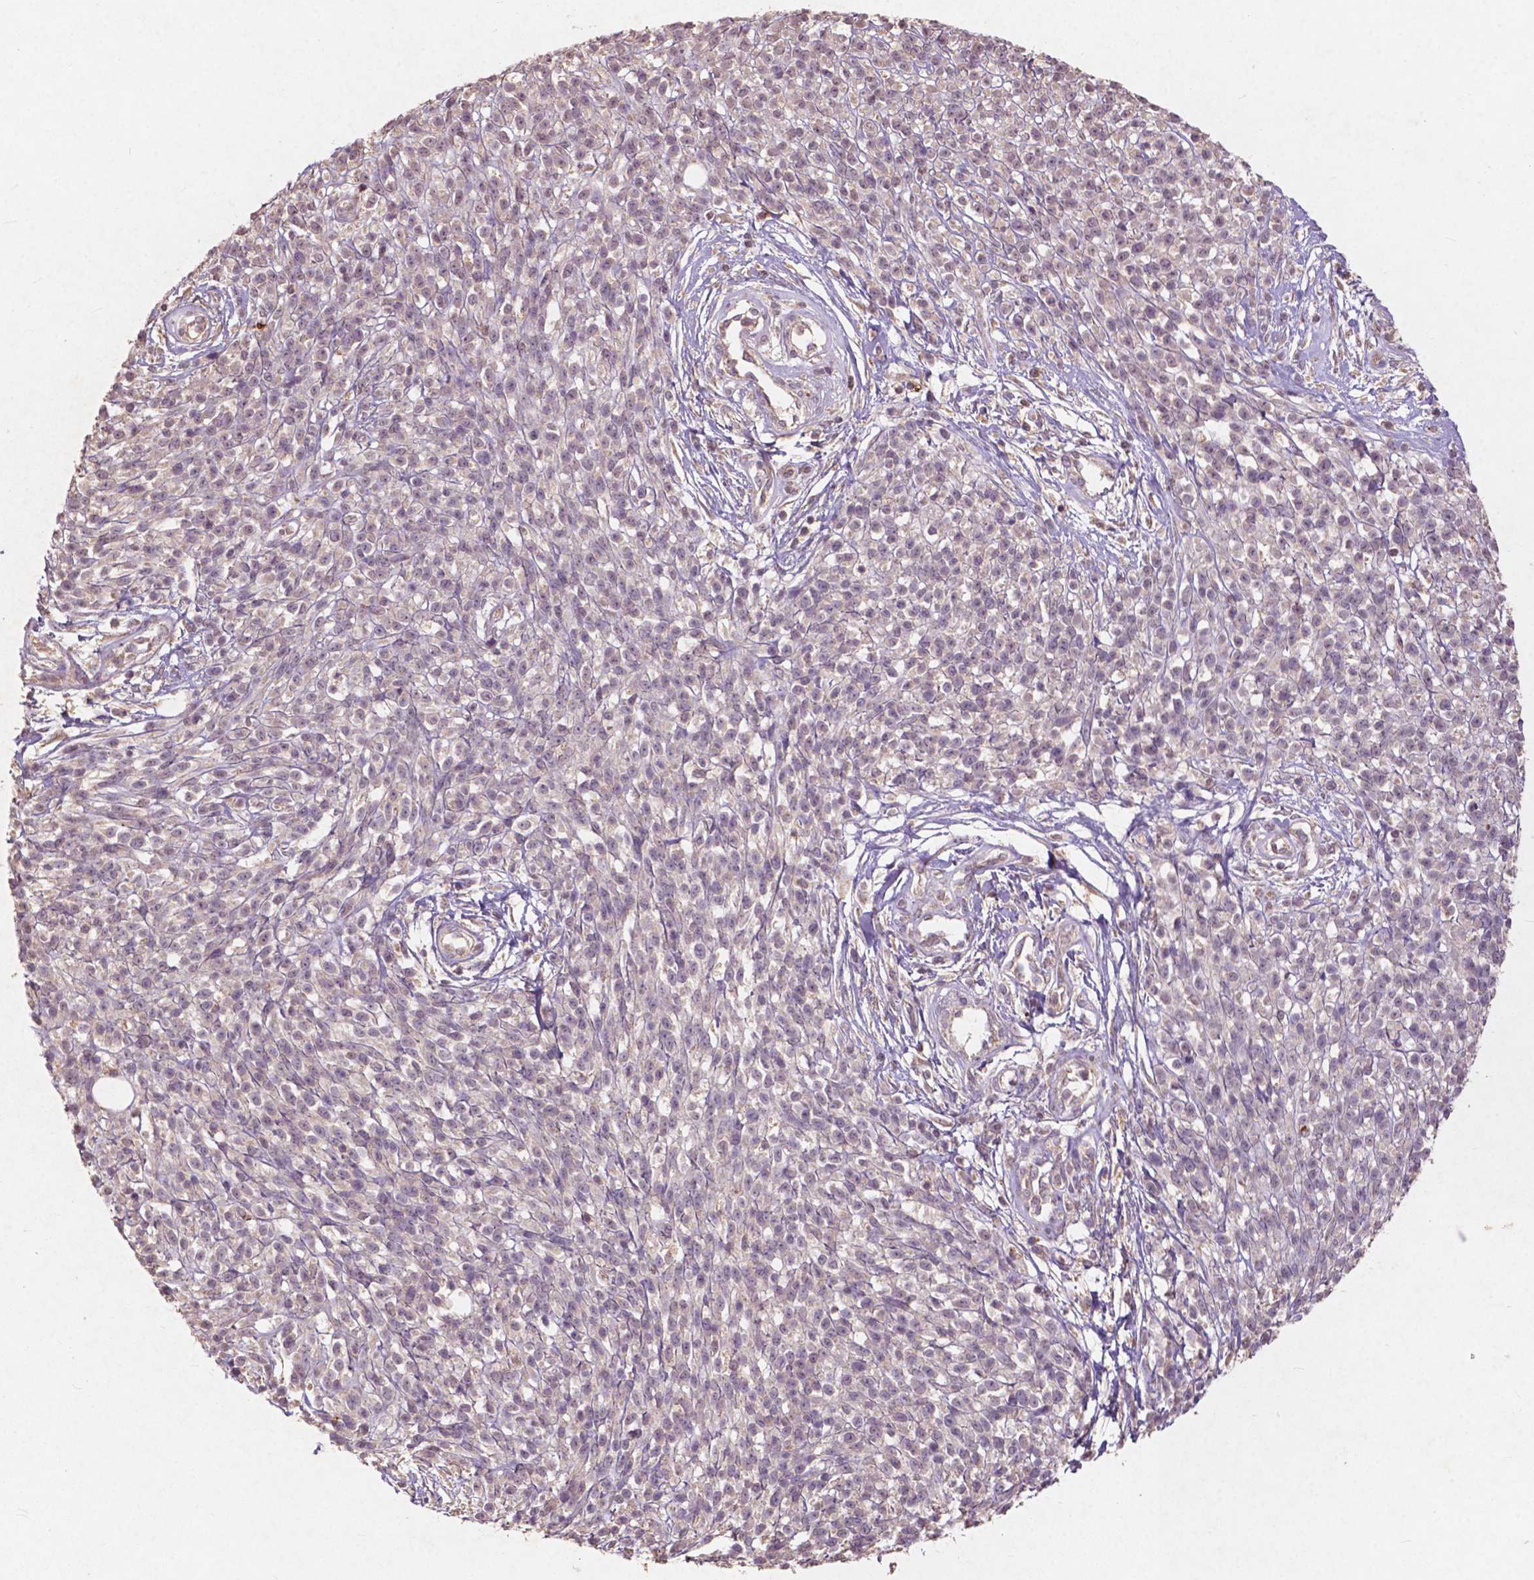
{"staining": {"intensity": "negative", "quantity": "none", "location": "none"}, "tissue": "melanoma", "cell_type": "Tumor cells", "image_type": "cancer", "snomed": [{"axis": "morphology", "description": "Malignant melanoma, NOS"}, {"axis": "topography", "description": "Skin"}, {"axis": "topography", "description": "Skin of trunk"}], "caption": "Immunohistochemistry (IHC) of malignant melanoma shows no positivity in tumor cells.", "gene": "ST6GALNAC5", "patient": {"sex": "male", "age": 74}}